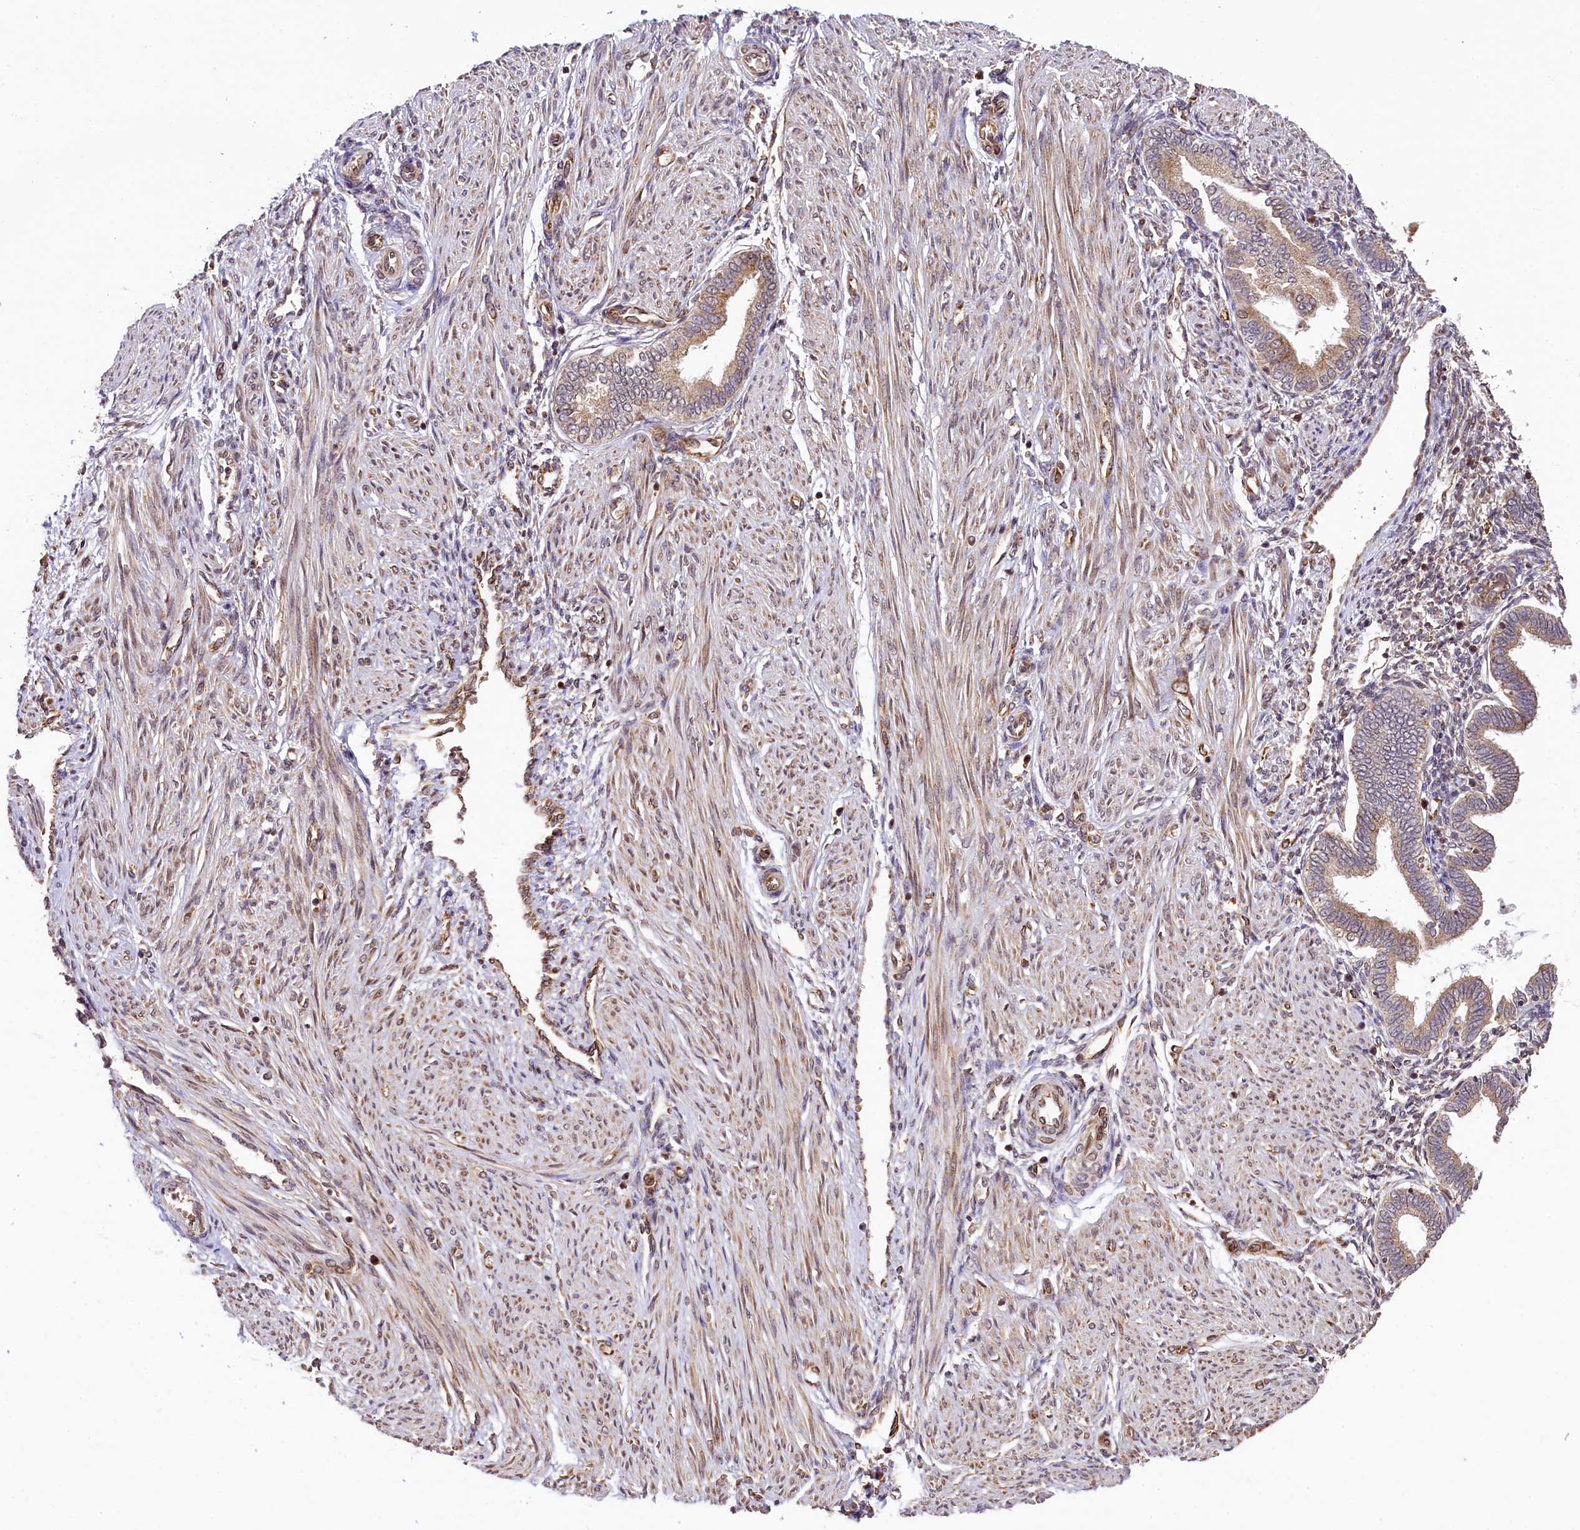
{"staining": {"intensity": "moderate", "quantity": "<25%", "location": "cytoplasmic/membranous"}, "tissue": "endometrium", "cell_type": "Cells in endometrial stroma", "image_type": "normal", "snomed": [{"axis": "morphology", "description": "Normal tissue, NOS"}, {"axis": "topography", "description": "Endometrium"}], "caption": "A brown stain highlights moderate cytoplasmic/membranous positivity of a protein in cells in endometrial stroma of unremarkable human endometrium.", "gene": "LARP4", "patient": {"sex": "female", "age": 53}}